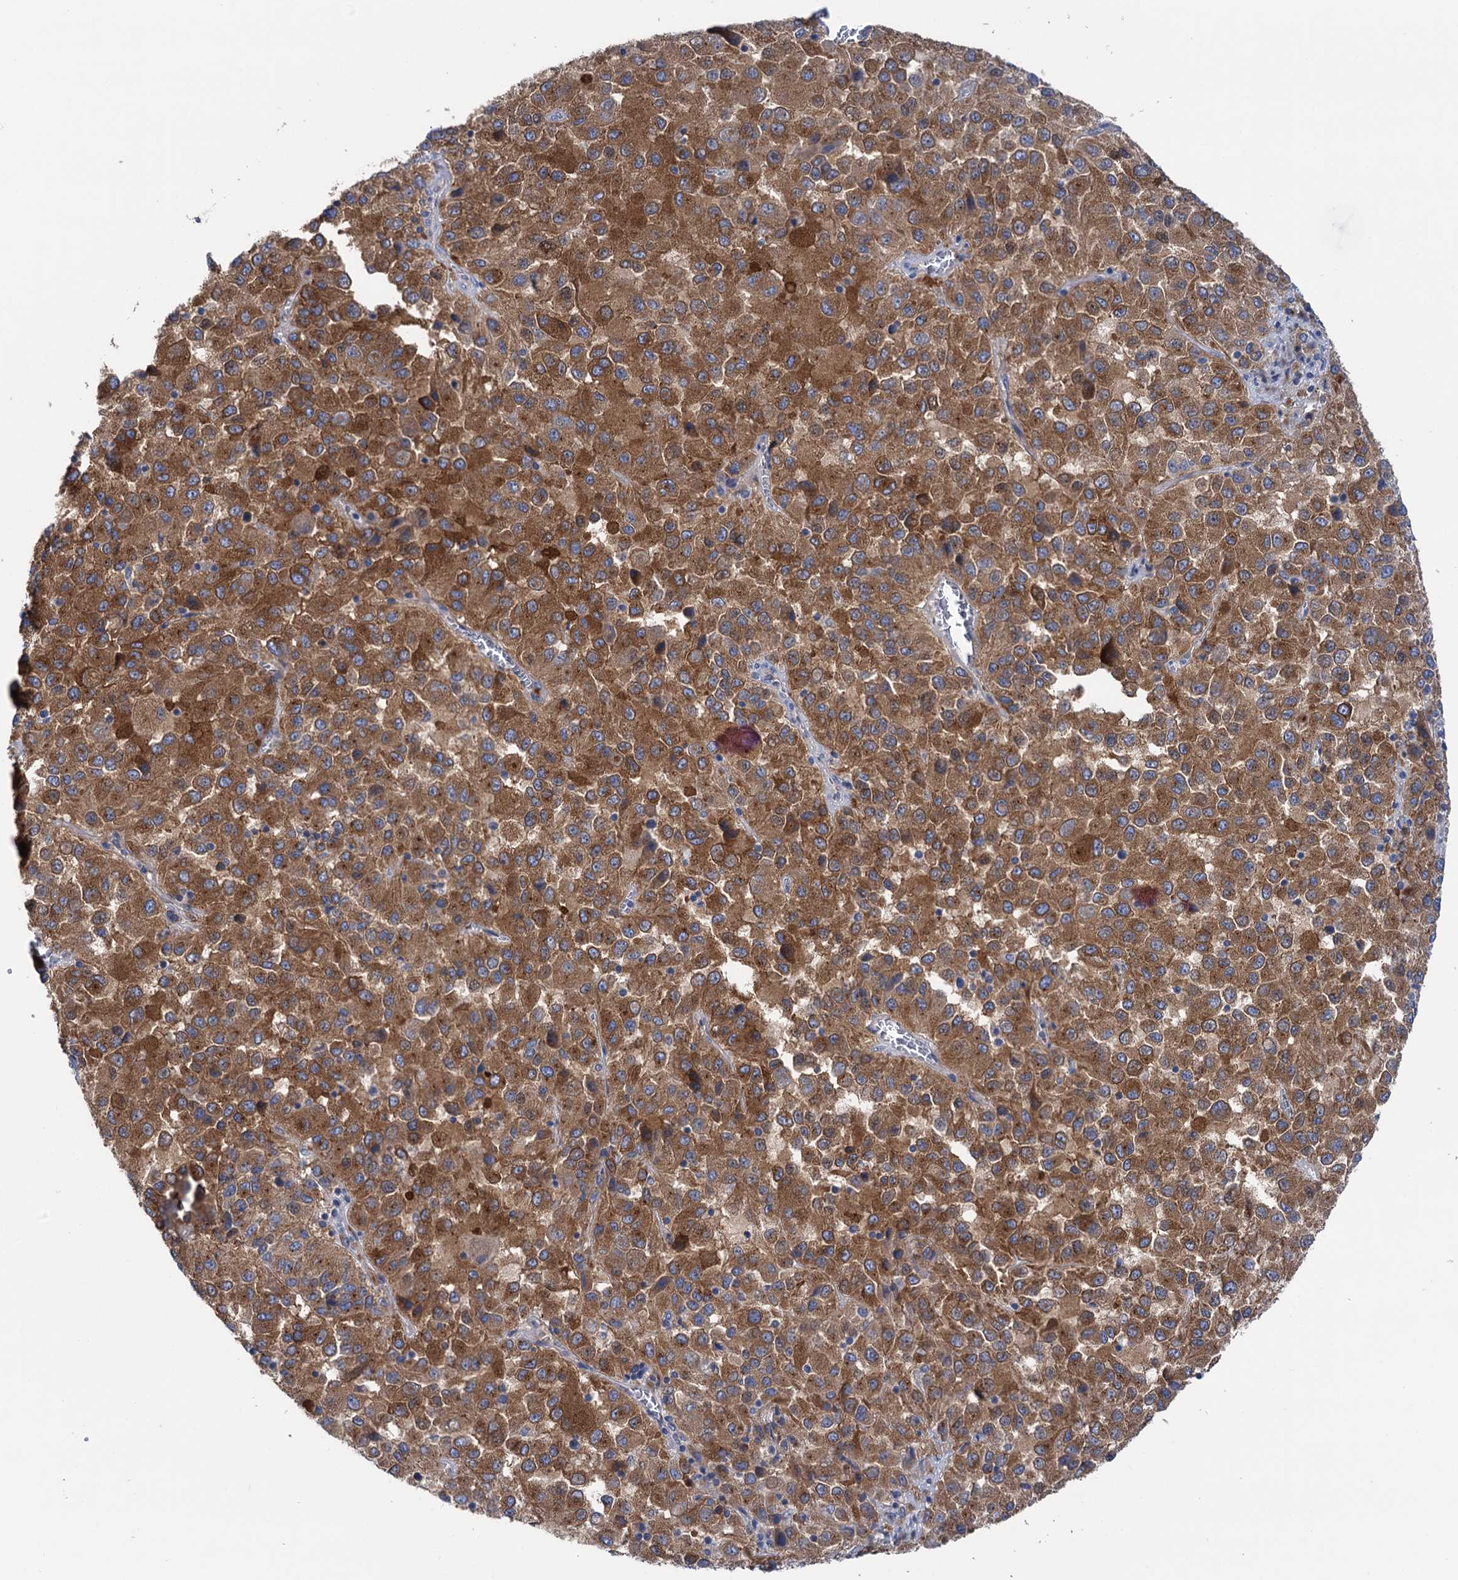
{"staining": {"intensity": "moderate", "quantity": ">75%", "location": "cytoplasmic/membranous"}, "tissue": "melanoma", "cell_type": "Tumor cells", "image_type": "cancer", "snomed": [{"axis": "morphology", "description": "Malignant melanoma, Metastatic site"}, {"axis": "topography", "description": "Lung"}], "caption": "High-magnification brightfield microscopy of melanoma stained with DAB (brown) and counterstained with hematoxylin (blue). tumor cells exhibit moderate cytoplasmic/membranous positivity is appreciated in about>75% of cells.", "gene": "ZNRD2", "patient": {"sex": "male", "age": 64}}